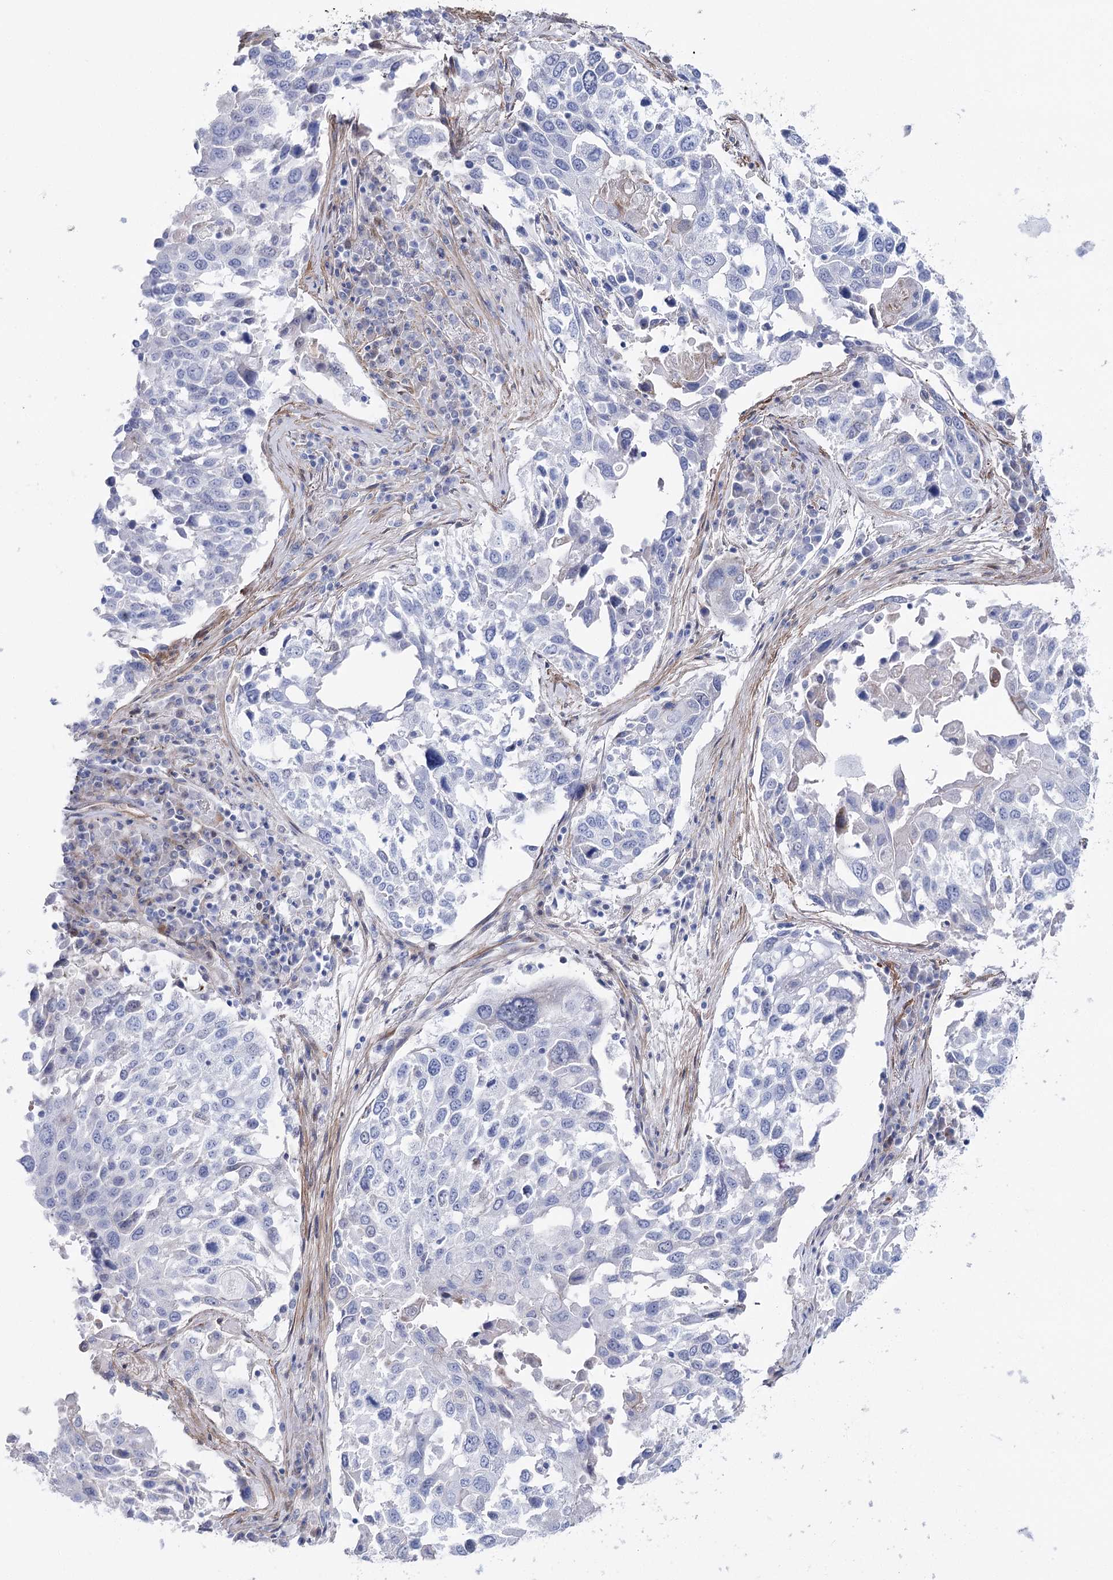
{"staining": {"intensity": "negative", "quantity": "none", "location": "none"}, "tissue": "lung cancer", "cell_type": "Tumor cells", "image_type": "cancer", "snomed": [{"axis": "morphology", "description": "Squamous cell carcinoma, NOS"}, {"axis": "topography", "description": "Lung"}], "caption": "Immunohistochemistry of lung cancer (squamous cell carcinoma) displays no expression in tumor cells.", "gene": "ANKRD23", "patient": {"sex": "male", "age": 65}}